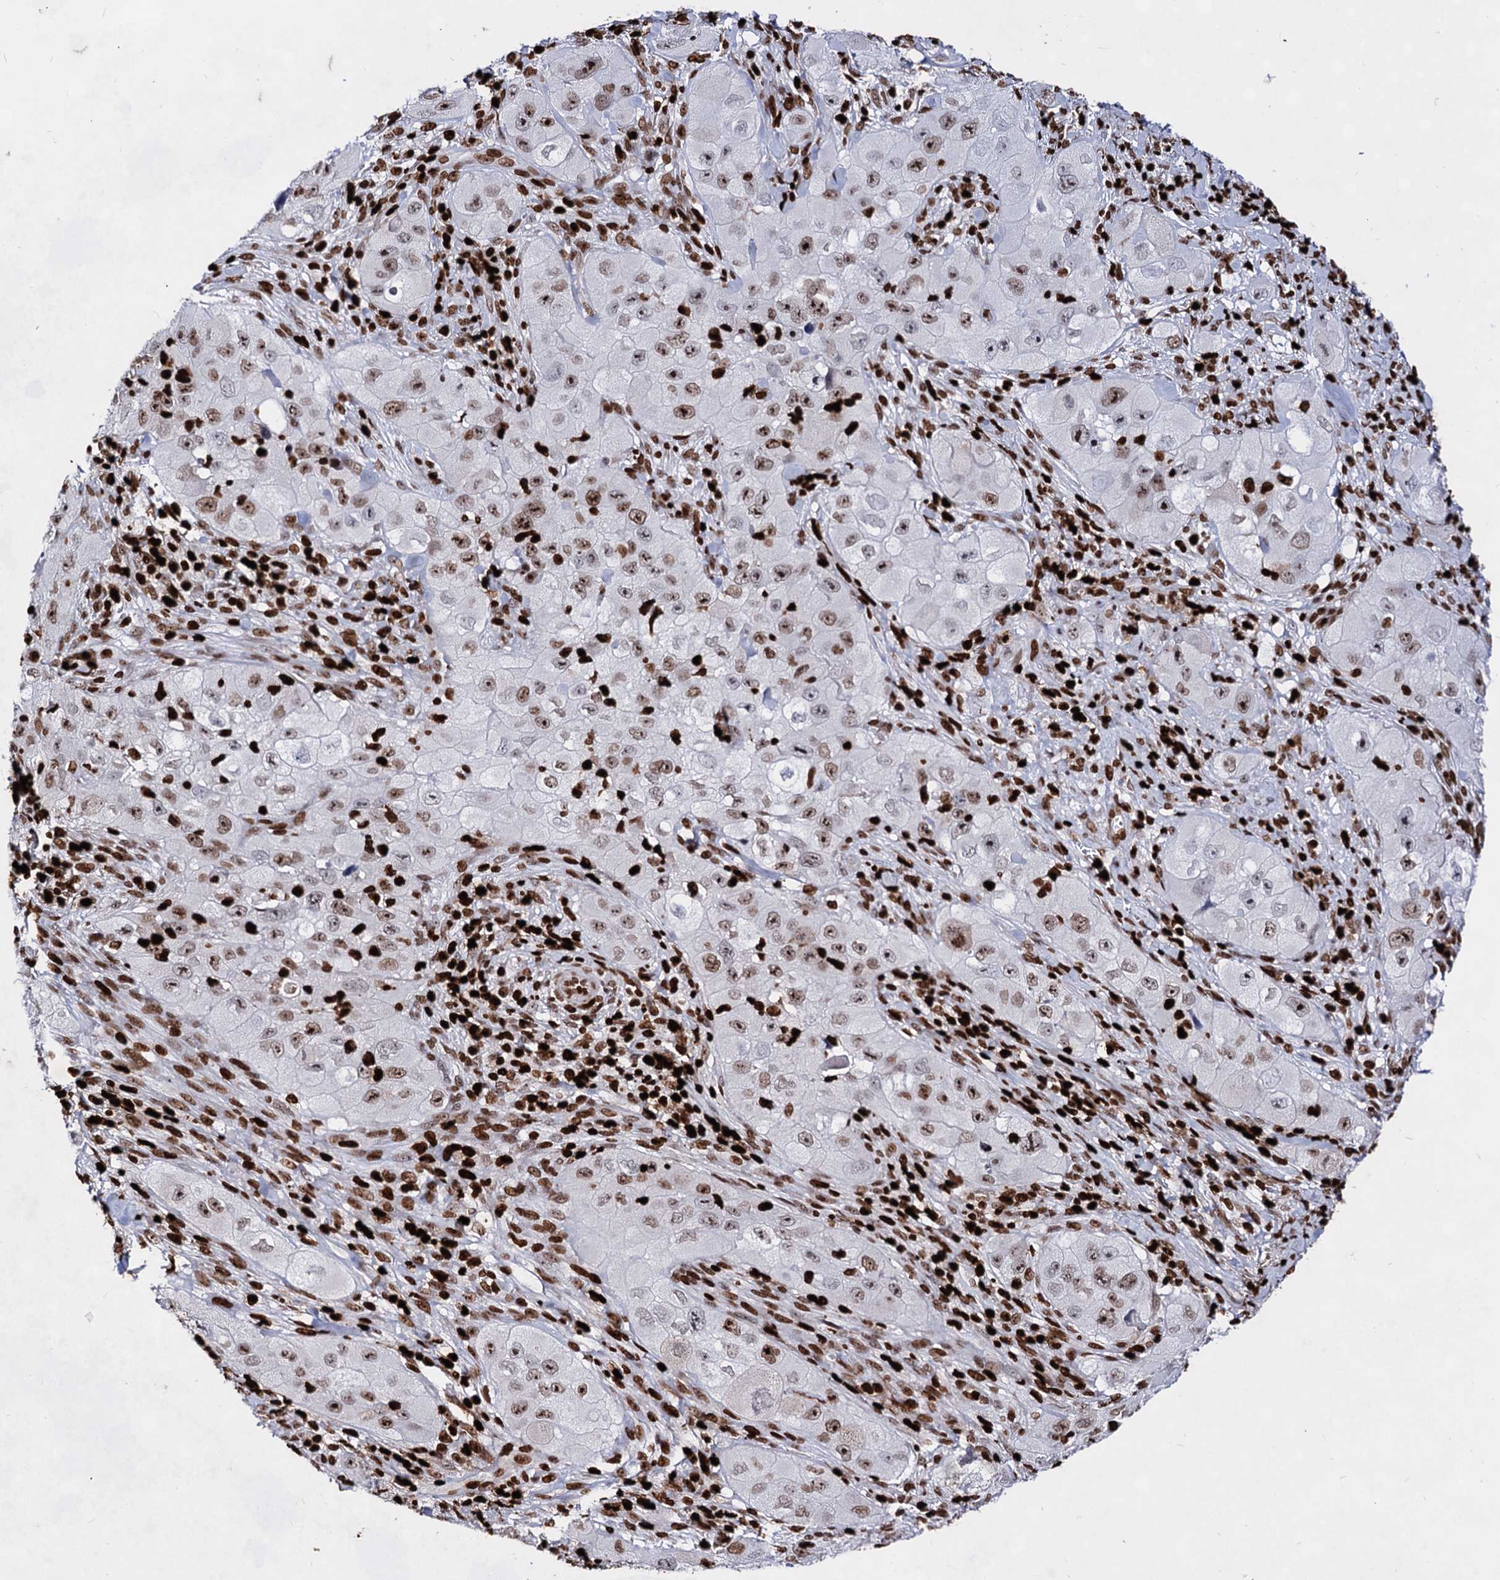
{"staining": {"intensity": "moderate", "quantity": ">75%", "location": "nuclear"}, "tissue": "skin cancer", "cell_type": "Tumor cells", "image_type": "cancer", "snomed": [{"axis": "morphology", "description": "Squamous cell carcinoma, NOS"}, {"axis": "topography", "description": "Skin"}, {"axis": "topography", "description": "Subcutis"}], "caption": "Moderate nuclear protein expression is identified in about >75% of tumor cells in skin cancer (squamous cell carcinoma).", "gene": "HMGB2", "patient": {"sex": "male", "age": 73}}